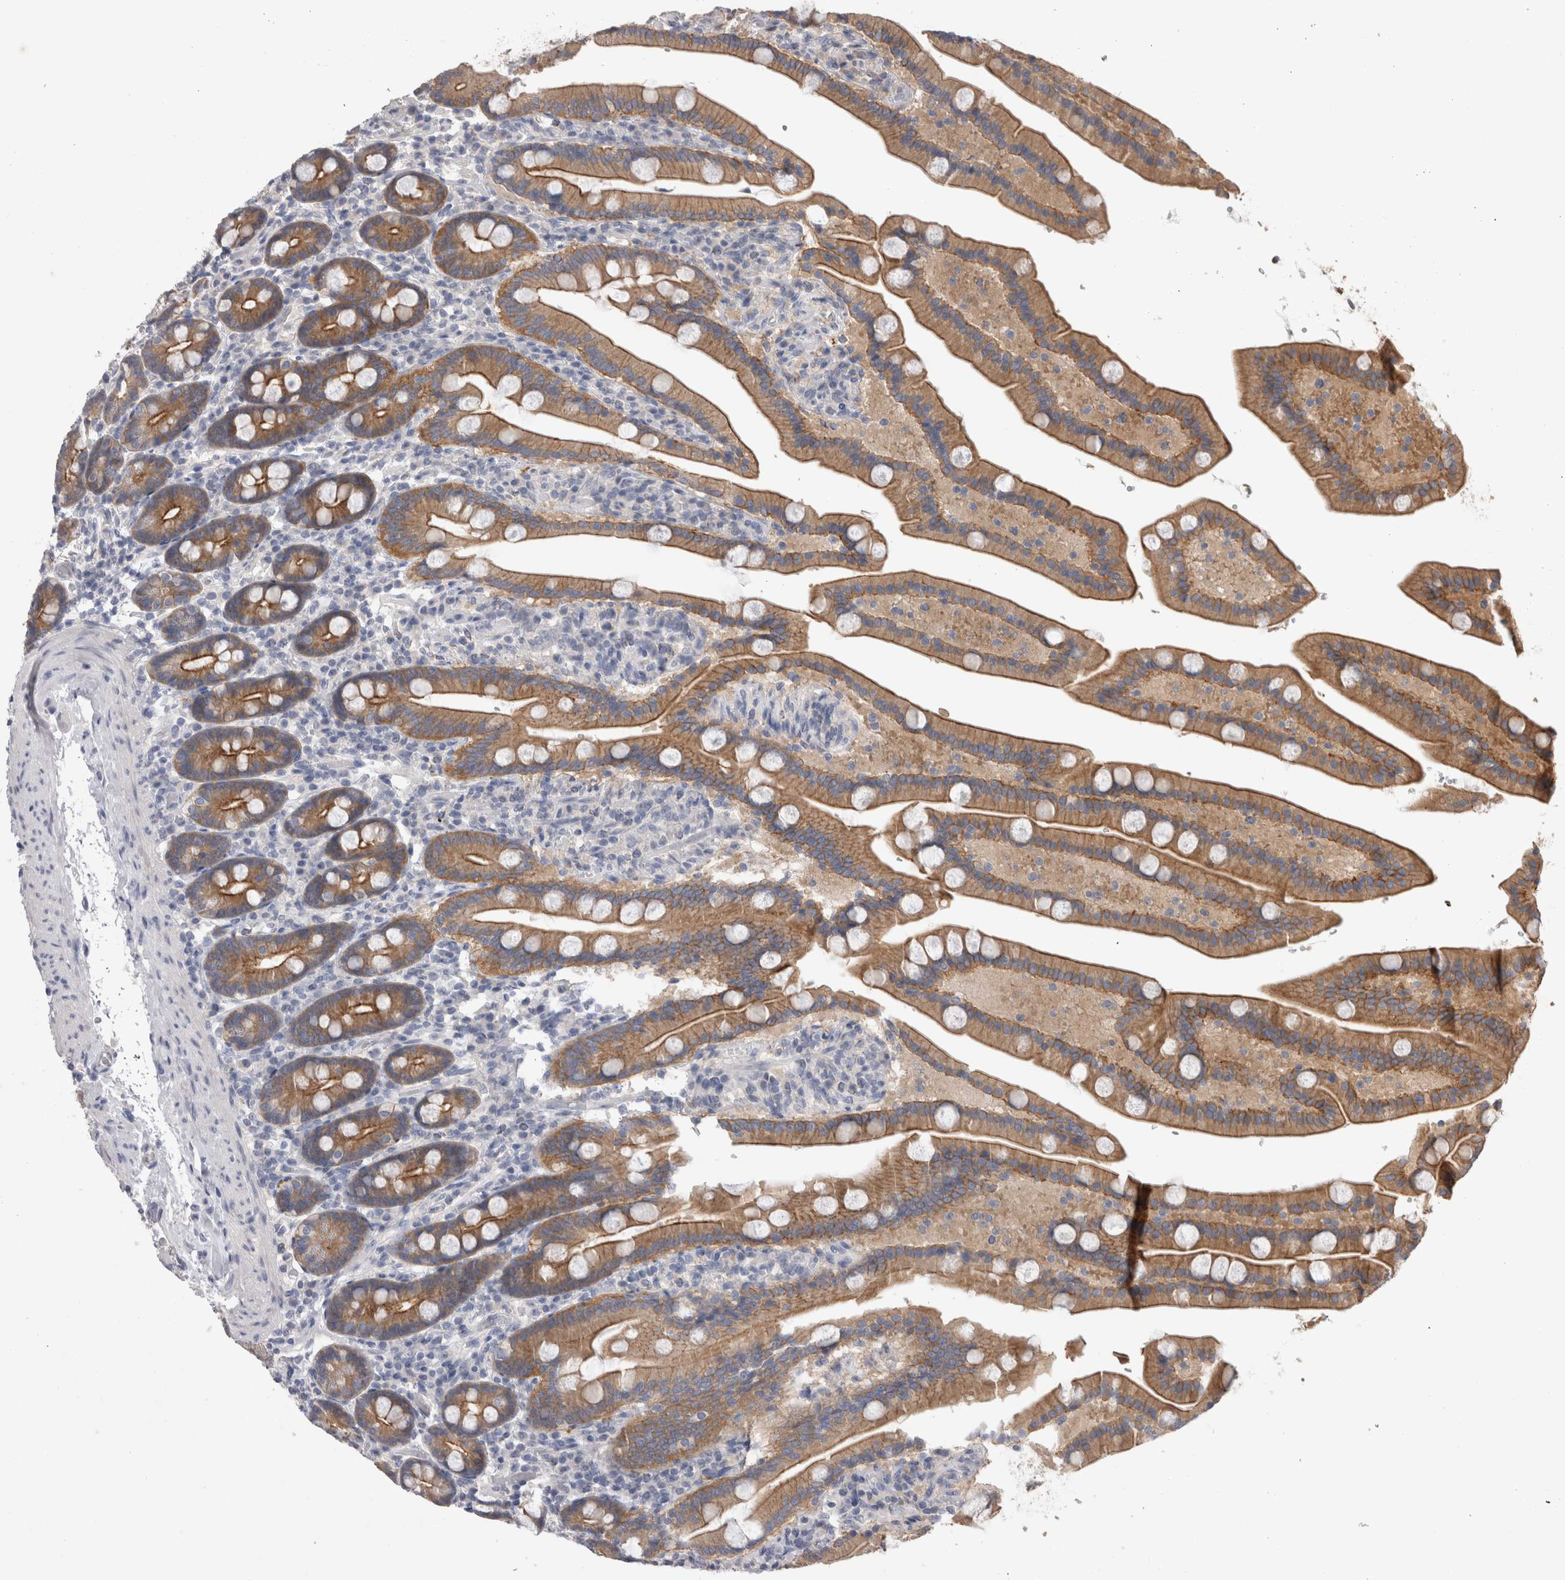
{"staining": {"intensity": "strong", "quantity": ">75%", "location": "cytoplasmic/membranous"}, "tissue": "duodenum", "cell_type": "Glandular cells", "image_type": "normal", "snomed": [{"axis": "morphology", "description": "Normal tissue, NOS"}, {"axis": "topography", "description": "Duodenum"}], "caption": "An IHC image of benign tissue is shown. Protein staining in brown labels strong cytoplasmic/membranous positivity in duodenum within glandular cells. The staining is performed using DAB (3,3'-diaminobenzidine) brown chromogen to label protein expression. The nuclei are counter-stained blue using hematoxylin.", "gene": "OTOR", "patient": {"sex": "male", "age": 54}}